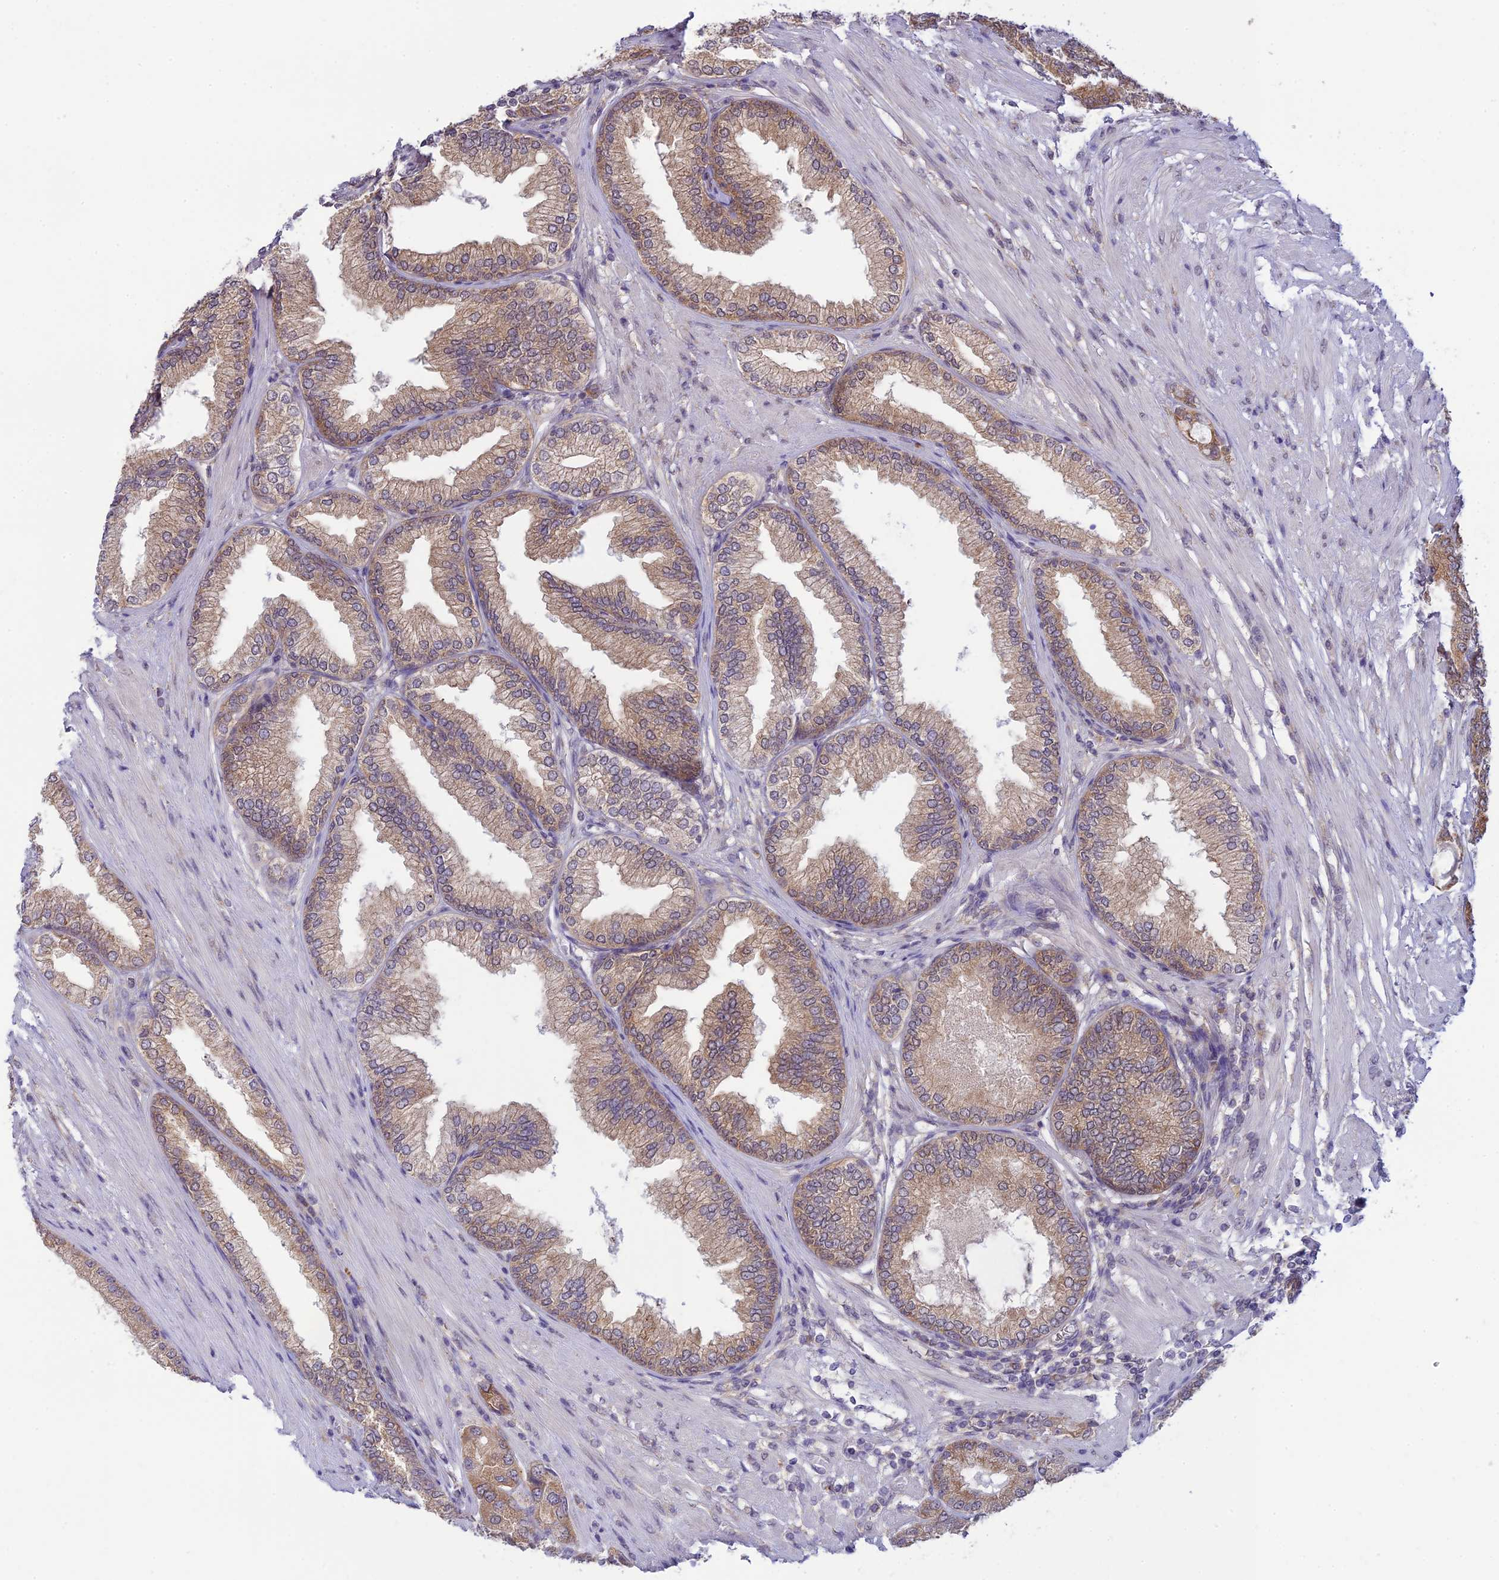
{"staining": {"intensity": "weak", "quantity": ">75%", "location": "cytoplasmic/membranous"}, "tissue": "prostate cancer", "cell_type": "Tumor cells", "image_type": "cancer", "snomed": [{"axis": "morphology", "description": "Adenocarcinoma, High grade"}, {"axis": "topography", "description": "Prostate"}], "caption": "Prostate cancer (high-grade adenocarcinoma) was stained to show a protein in brown. There is low levels of weak cytoplasmic/membranous expression in approximately >75% of tumor cells.", "gene": "SKIC8", "patient": {"sex": "male", "age": 71}}